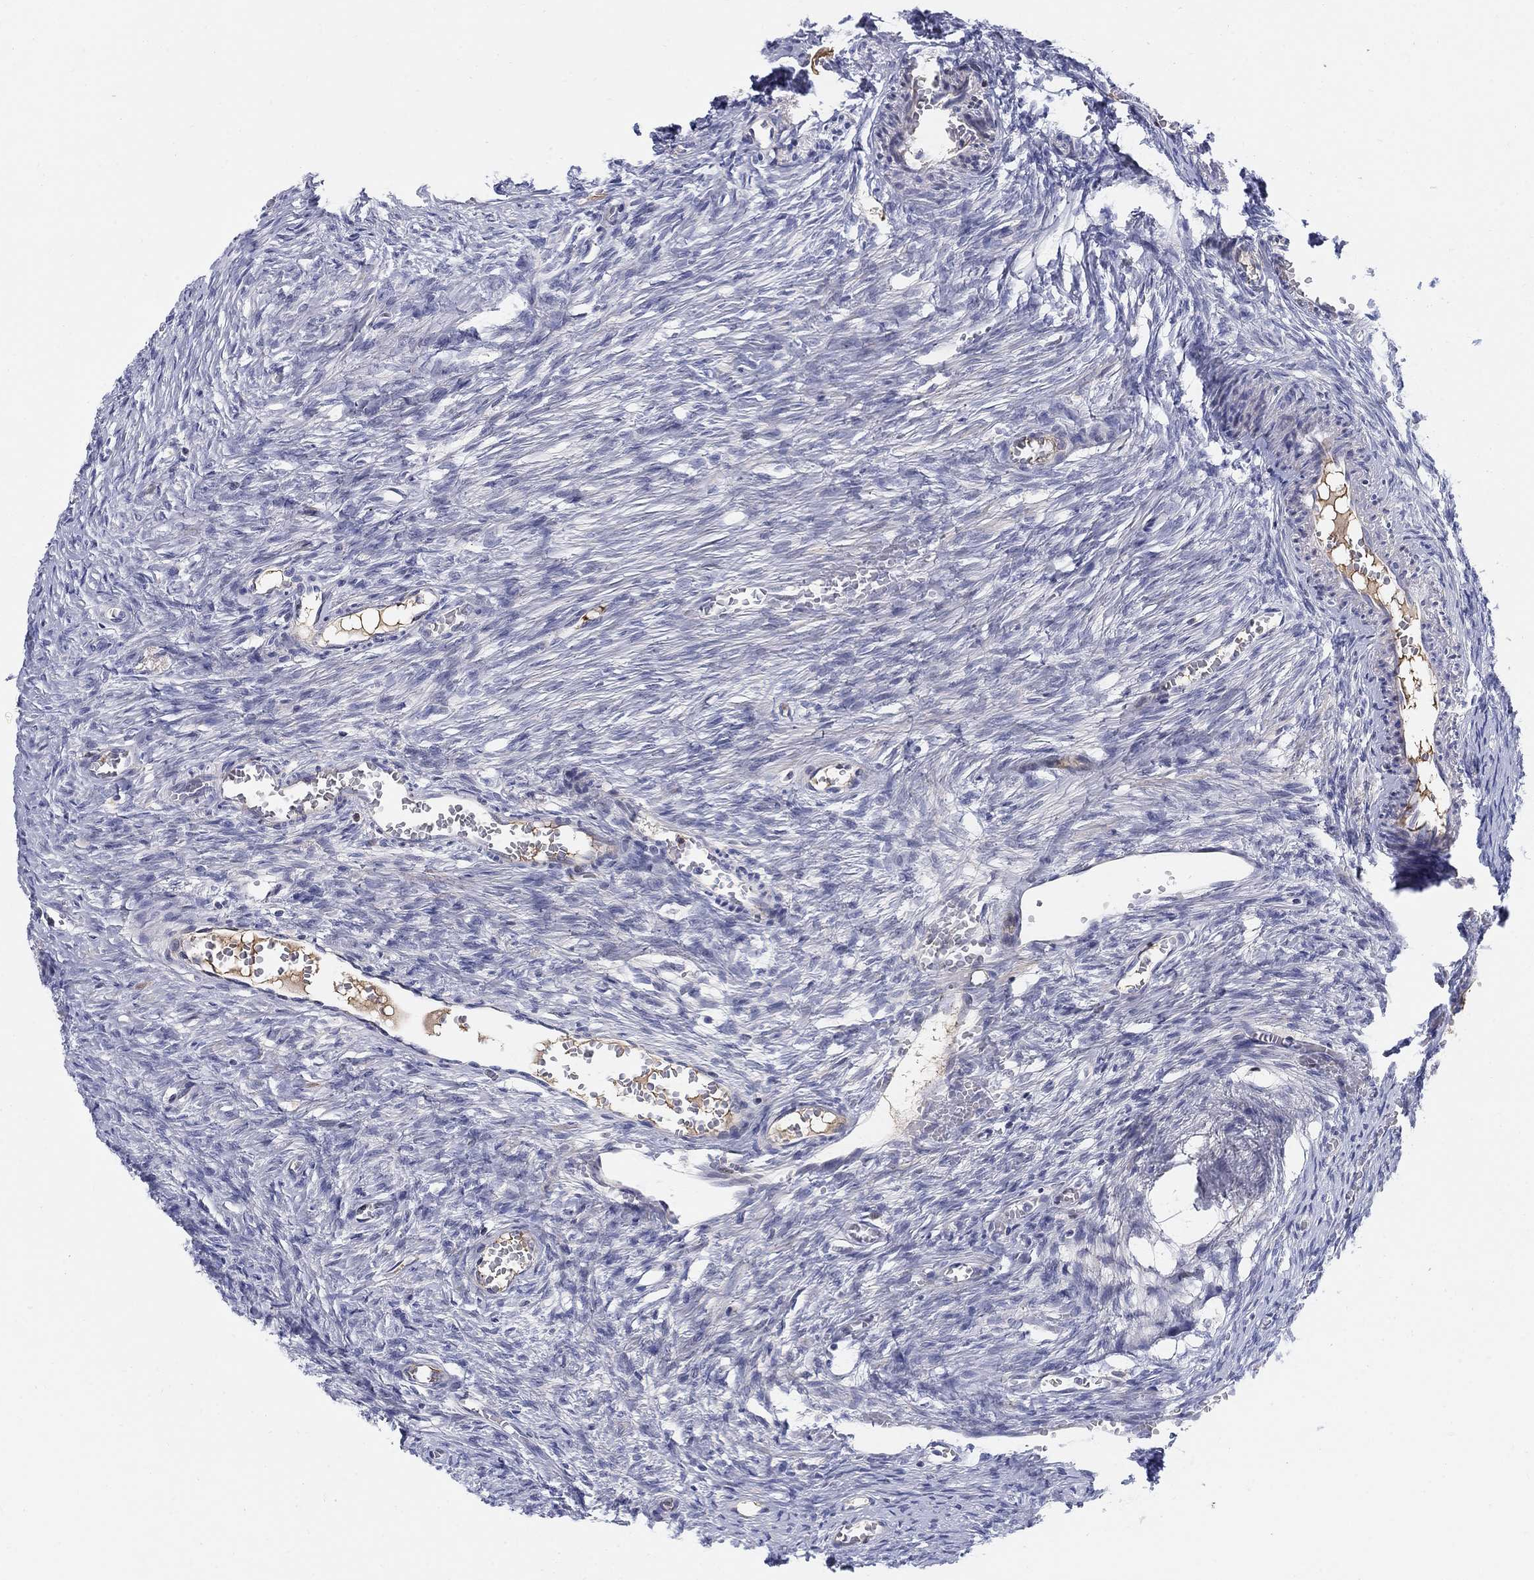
{"staining": {"intensity": "negative", "quantity": "none", "location": "none"}, "tissue": "ovary", "cell_type": "Follicle cells", "image_type": "normal", "snomed": [{"axis": "morphology", "description": "Normal tissue, NOS"}, {"axis": "topography", "description": "Ovary"}], "caption": "Protein analysis of unremarkable ovary shows no significant expression in follicle cells.", "gene": "HEATR4", "patient": {"sex": "female", "age": 39}}